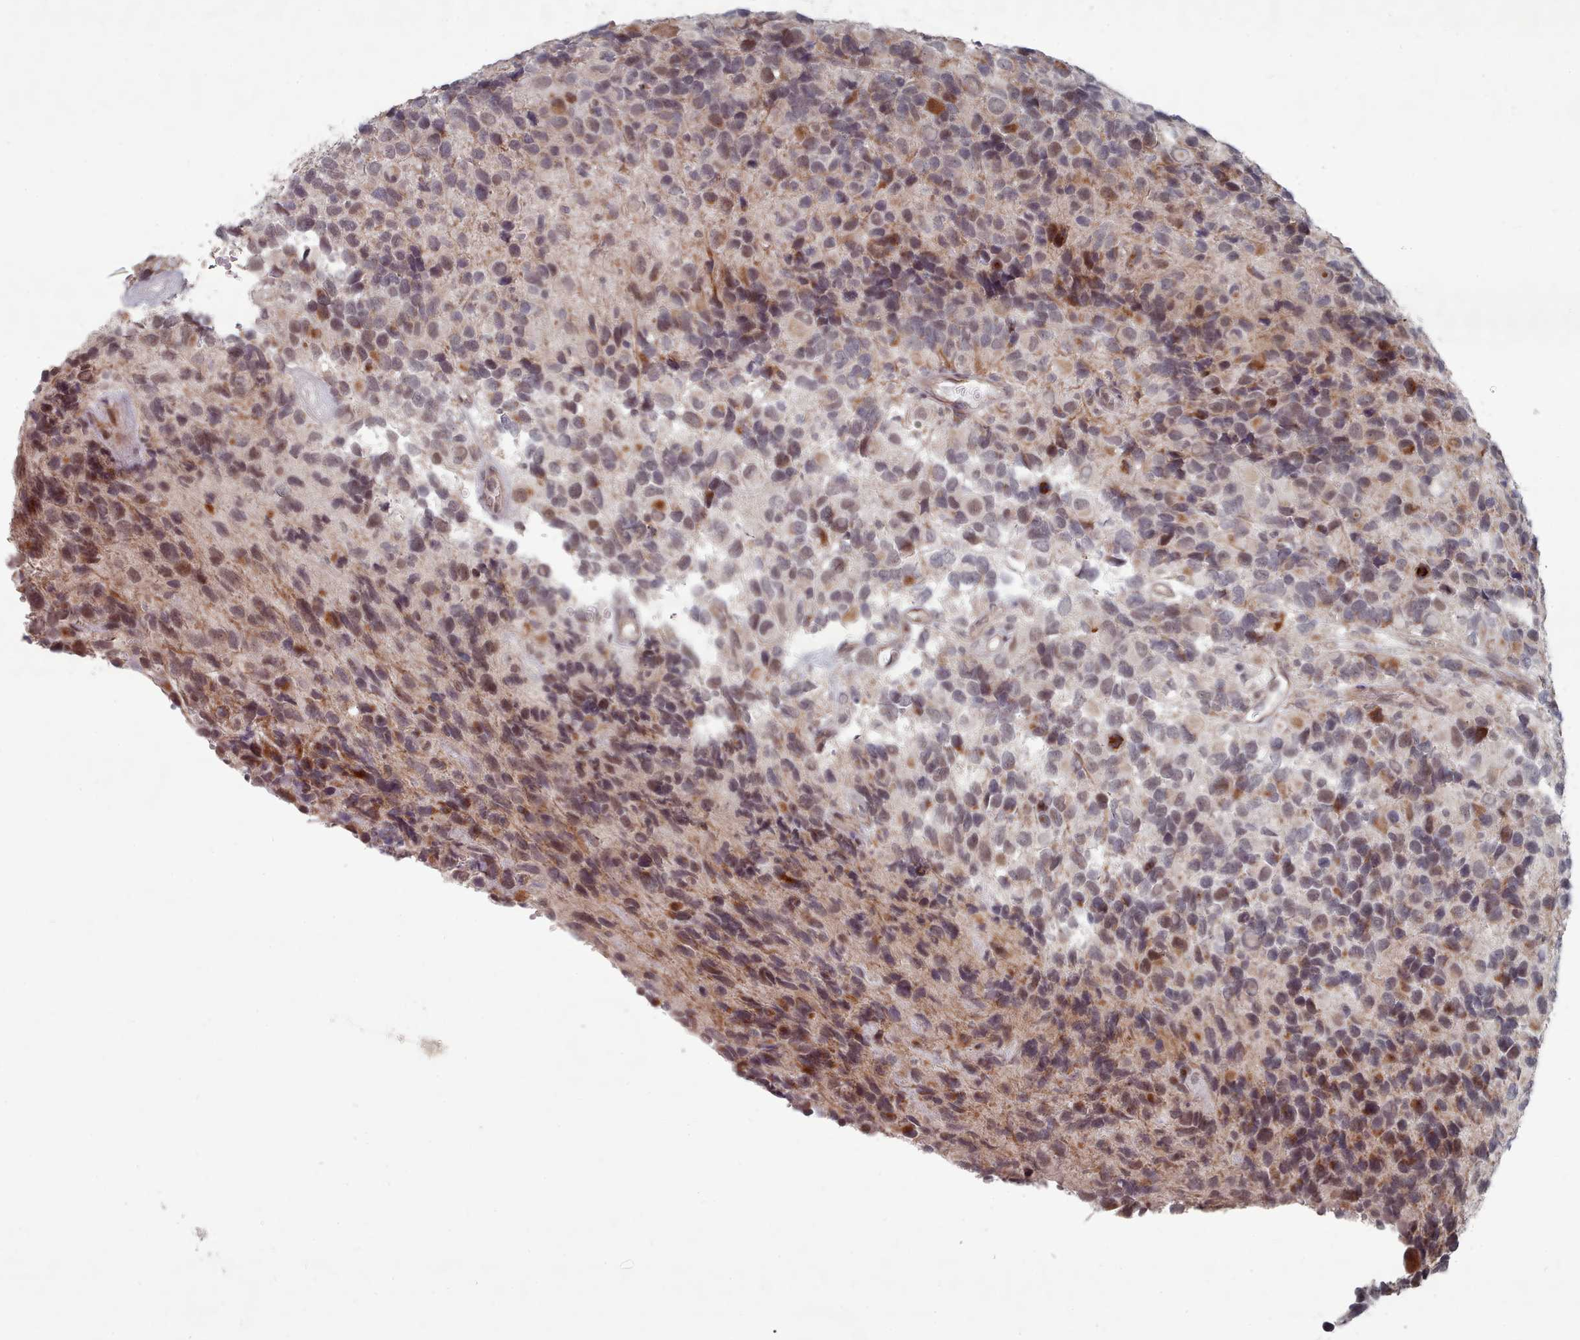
{"staining": {"intensity": "negative", "quantity": "none", "location": "none"}, "tissue": "glioma", "cell_type": "Tumor cells", "image_type": "cancer", "snomed": [{"axis": "morphology", "description": "Glioma, malignant, High grade"}, {"axis": "topography", "description": "Brain"}], "caption": "There is no significant positivity in tumor cells of glioma. The staining is performed using DAB brown chromogen with nuclei counter-stained in using hematoxylin.", "gene": "CPSF4", "patient": {"sex": "male", "age": 77}}